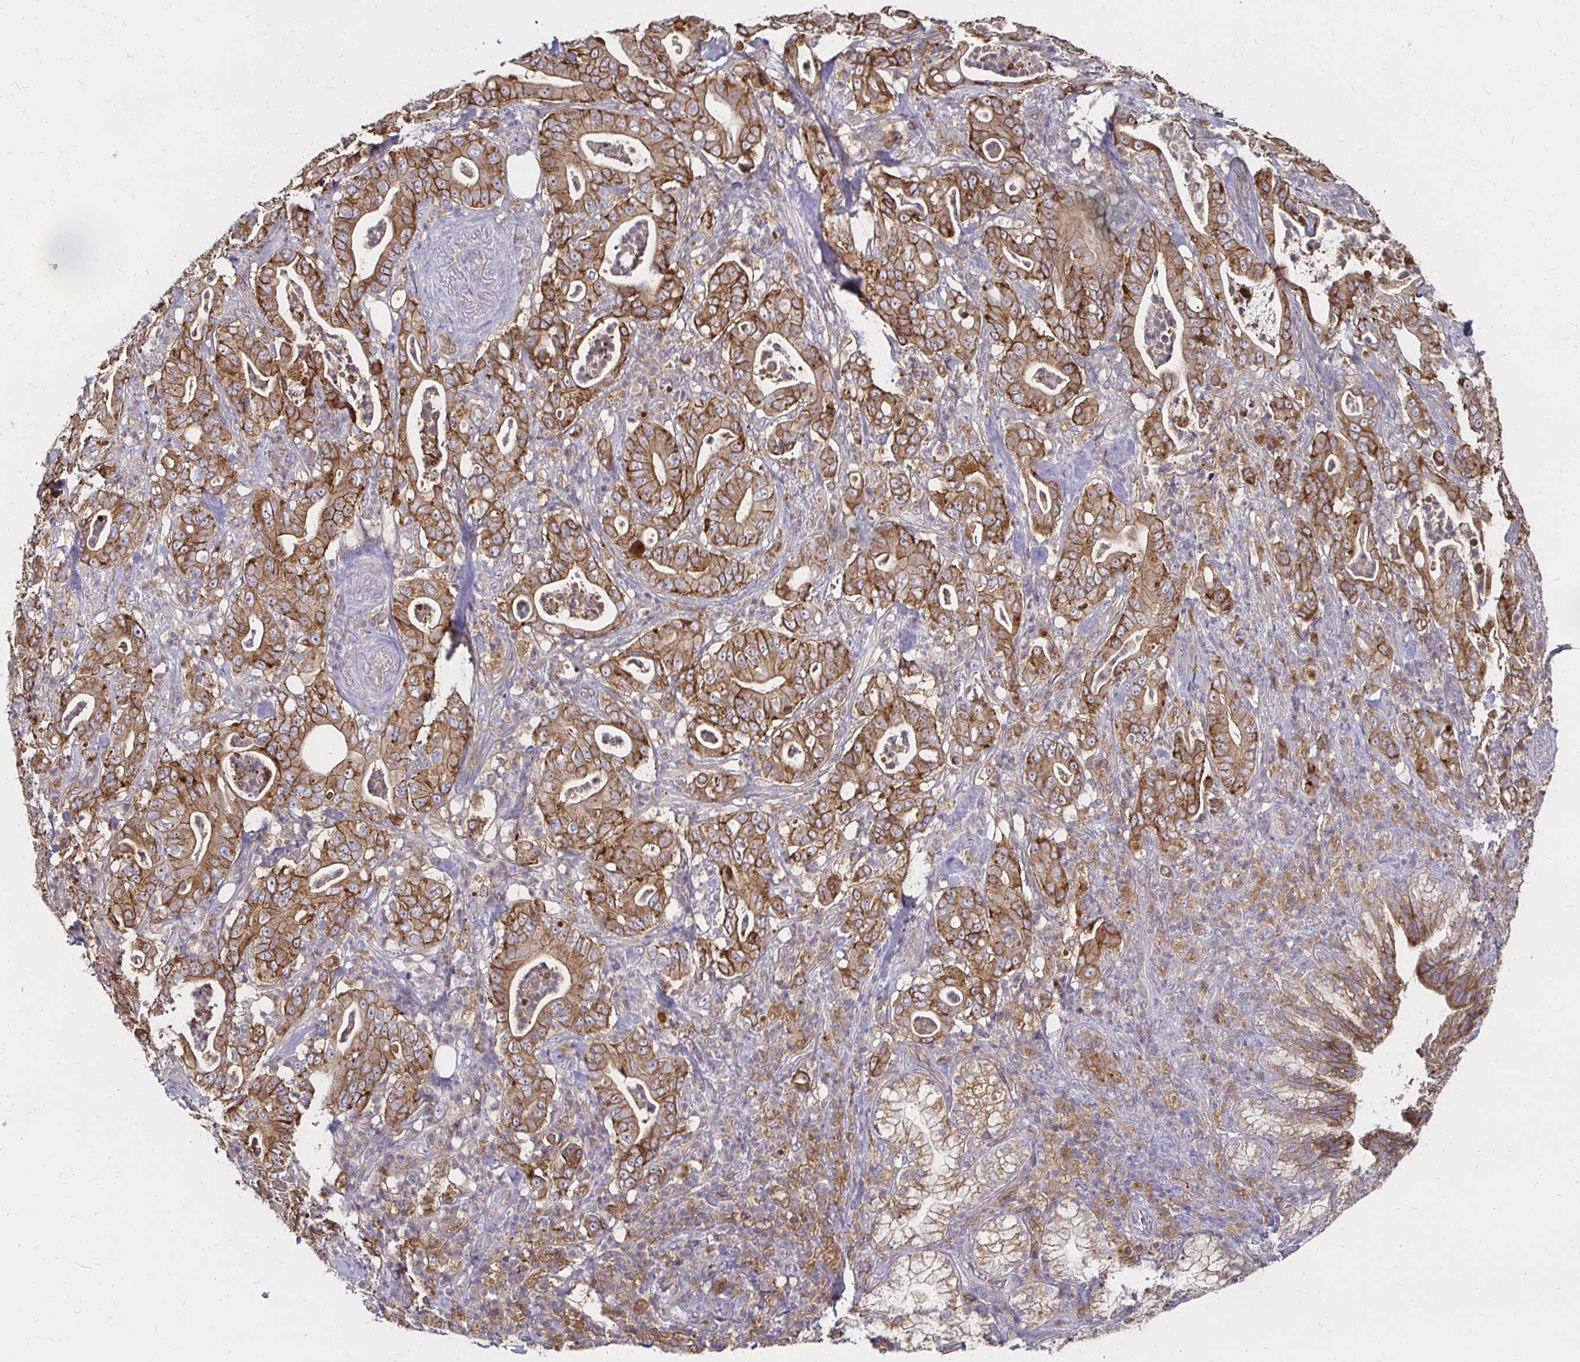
{"staining": {"intensity": "strong", "quantity": ">75%", "location": "cytoplasmic/membranous"}, "tissue": "pancreatic cancer", "cell_type": "Tumor cells", "image_type": "cancer", "snomed": [{"axis": "morphology", "description": "Adenocarcinoma, NOS"}, {"axis": "topography", "description": "Pancreas"}], "caption": "This is a histology image of immunohistochemistry (IHC) staining of pancreatic cancer (adenocarcinoma), which shows strong positivity in the cytoplasmic/membranous of tumor cells.", "gene": "NCSTN", "patient": {"sex": "male", "age": 71}}